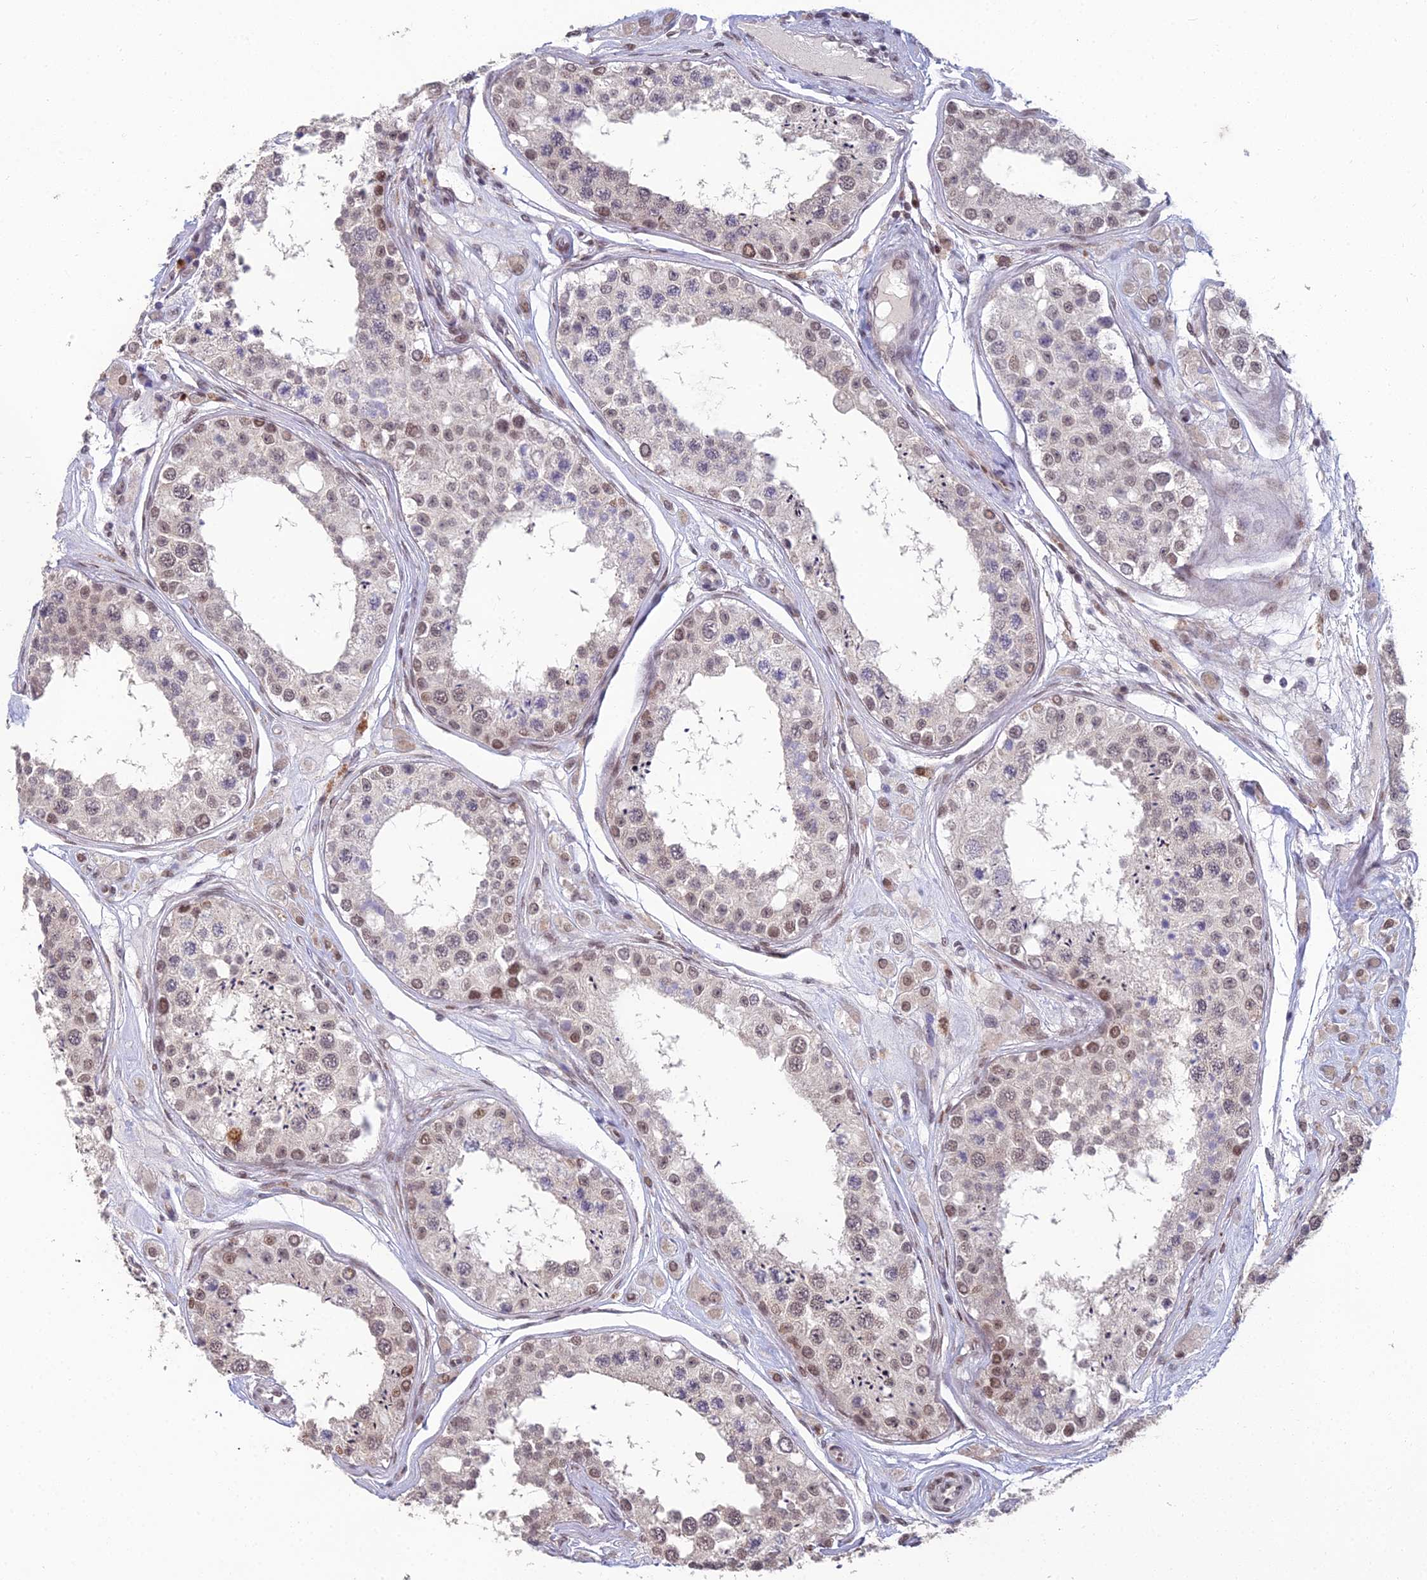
{"staining": {"intensity": "moderate", "quantity": "25%-75%", "location": "nuclear"}, "tissue": "testis", "cell_type": "Cells in seminiferous ducts", "image_type": "normal", "snomed": [{"axis": "morphology", "description": "Normal tissue, NOS"}, {"axis": "topography", "description": "Testis"}], "caption": "Immunohistochemical staining of normal testis exhibits moderate nuclear protein positivity in approximately 25%-75% of cells in seminiferous ducts. The staining was performed using DAB to visualize the protein expression in brown, while the nuclei were stained in blue with hematoxylin (Magnification: 20x).", "gene": "ABHD17A", "patient": {"sex": "male", "age": 25}}